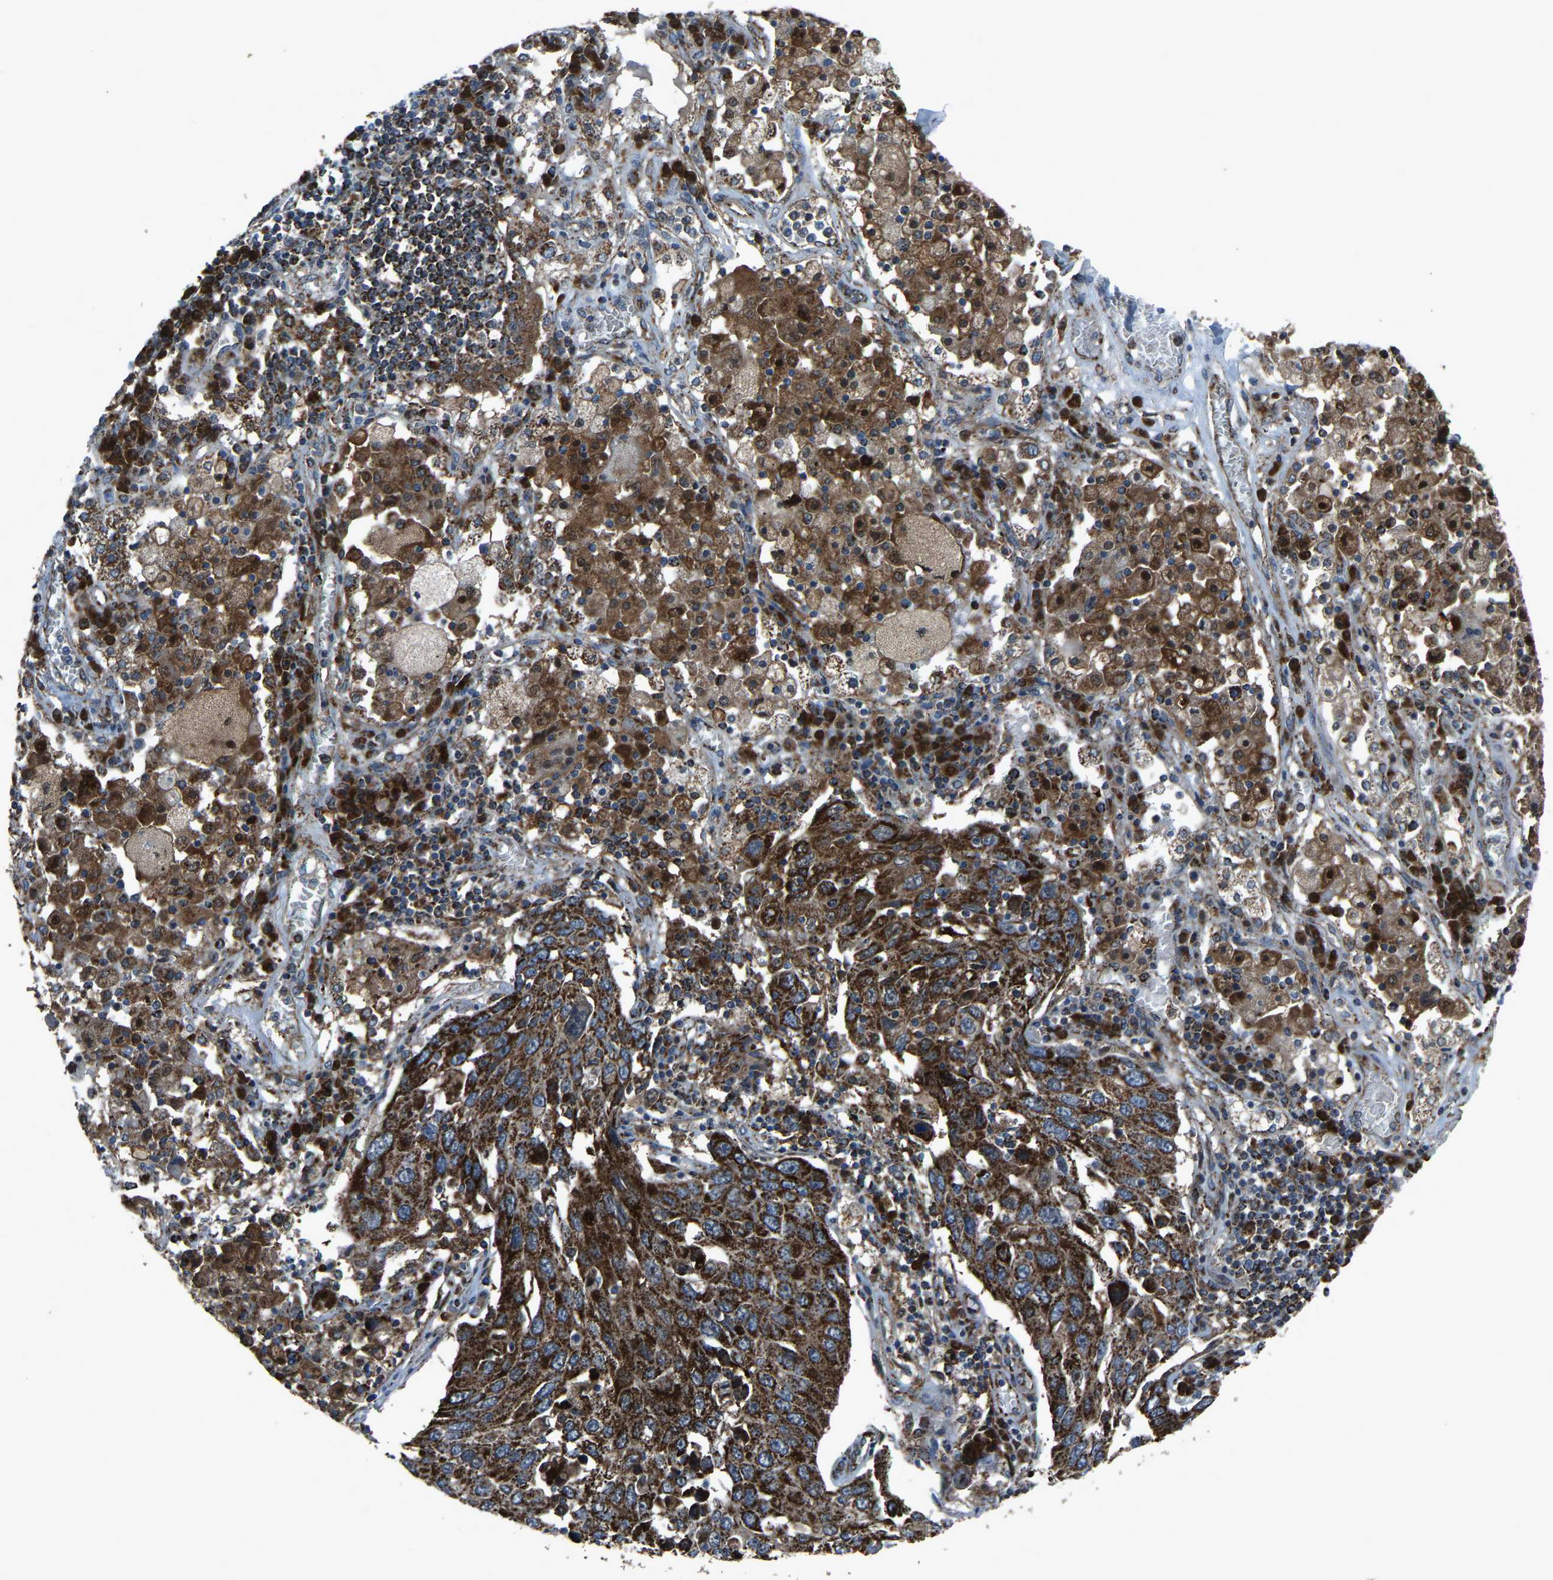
{"staining": {"intensity": "strong", "quantity": ">75%", "location": "cytoplasmic/membranous"}, "tissue": "lung cancer", "cell_type": "Tumor cells", "image_type": "cancer", "snomed": [{"axis": "morphology", "description": "Squamous cell carcinoma, NOS"}, {"axis": "topography", "description": "Lung"}], "caption": "Protein staining of lung cancer (squamous cell carcinoma) tissue displays strong cytoplasmic/membranous staining in about >75% of tumor cells.", "gene": "AKR1A1", "patient": {"sex": "male", "age": 65}}